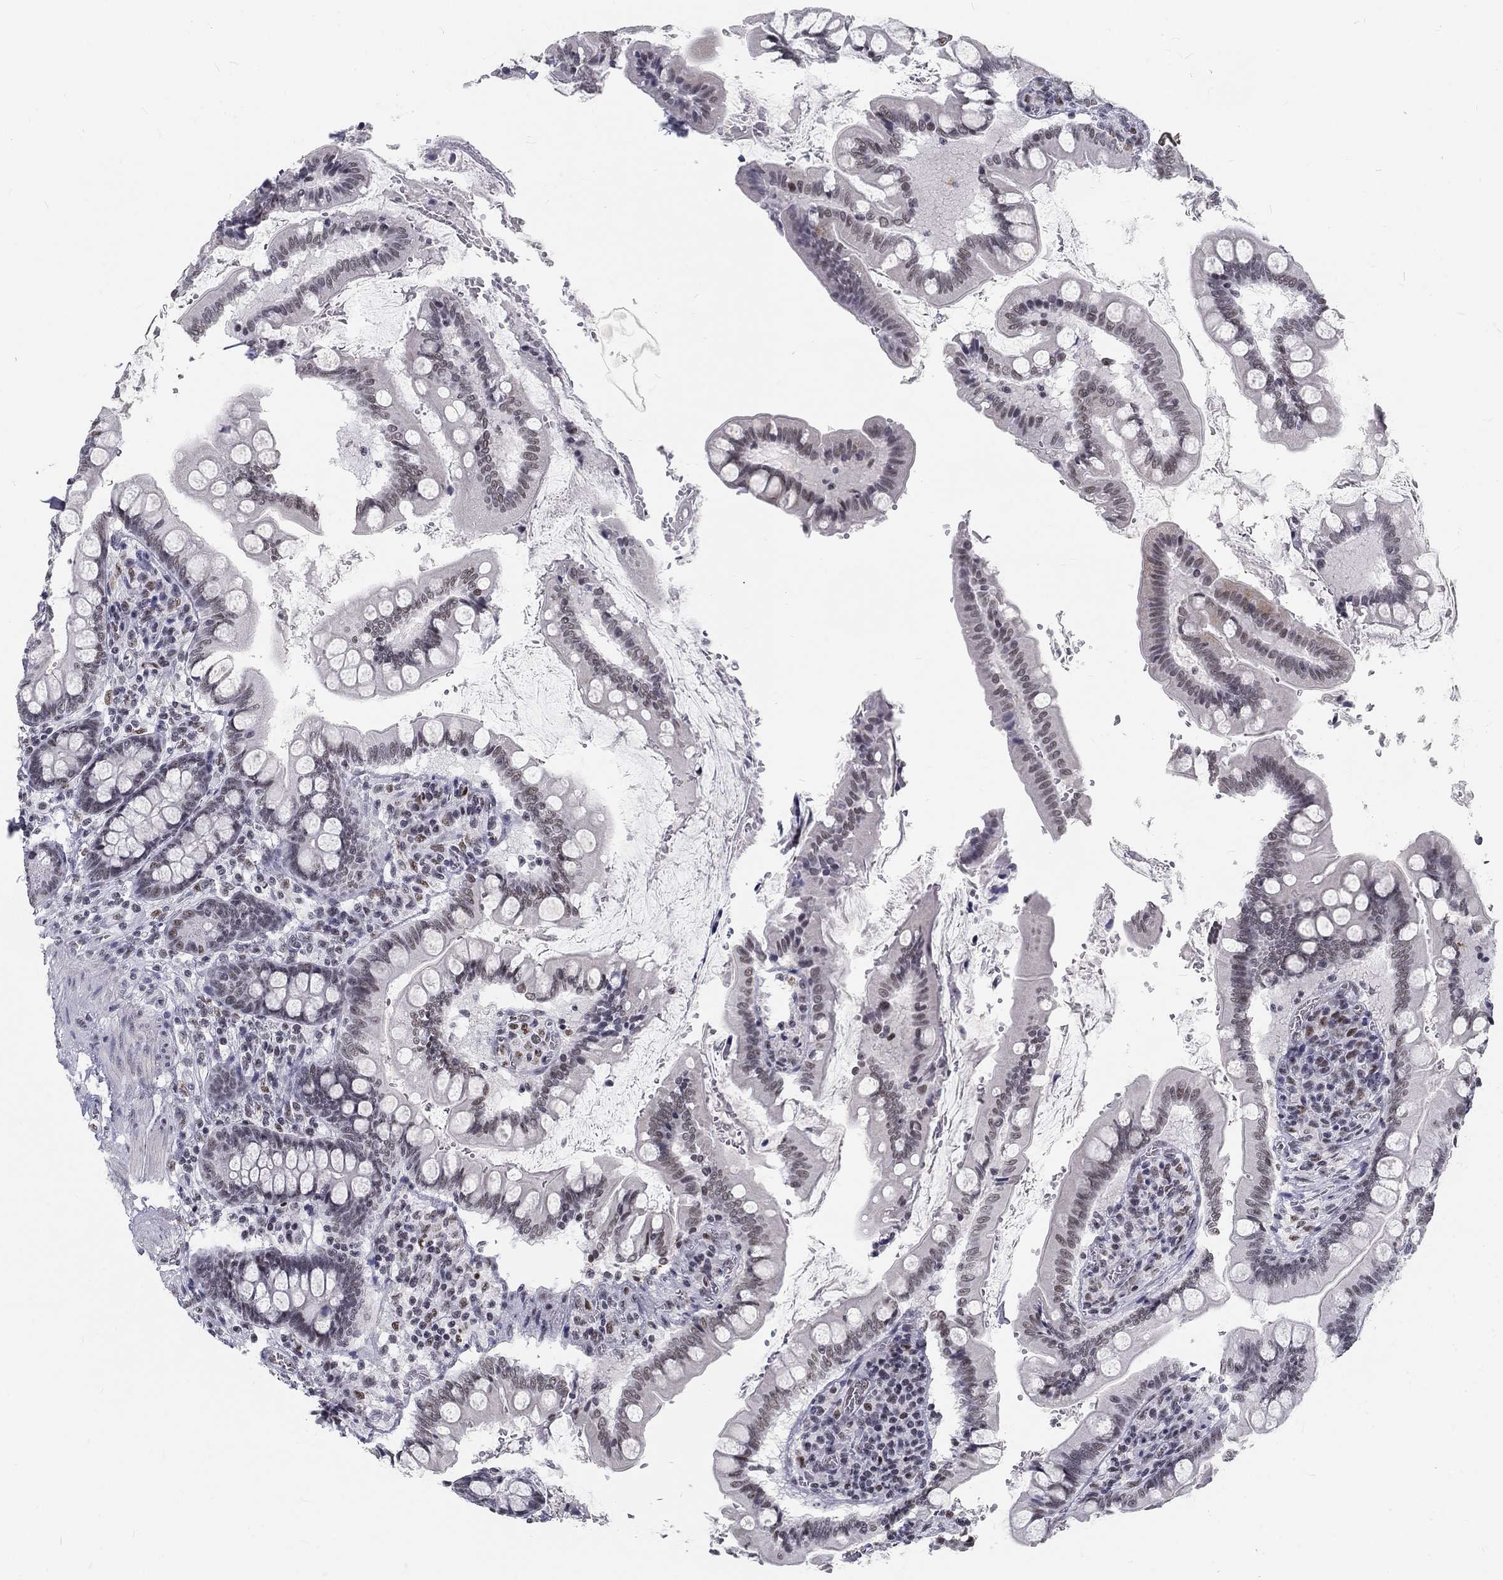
{"staining": {"intensity": "weak", "quantity": "<25%", "location": "nuclear"}, "tissue": "small intestine", "cell_type": "Glandular cells", "image_type": "normal", "snomed": [{"axis": "morphology", "description": "Normal tissue, NOS"}, {"axis": "topography", "description": "Small intestine"}], "caption": "Immunohistochemistry (IHC) histopathology image of unremarkable small intestine: small intestine stained with DAB exhibits no significant protein expression in glandular cells.", "gene": "SNORC", "patient": {"sex": "female", "age": 56}}